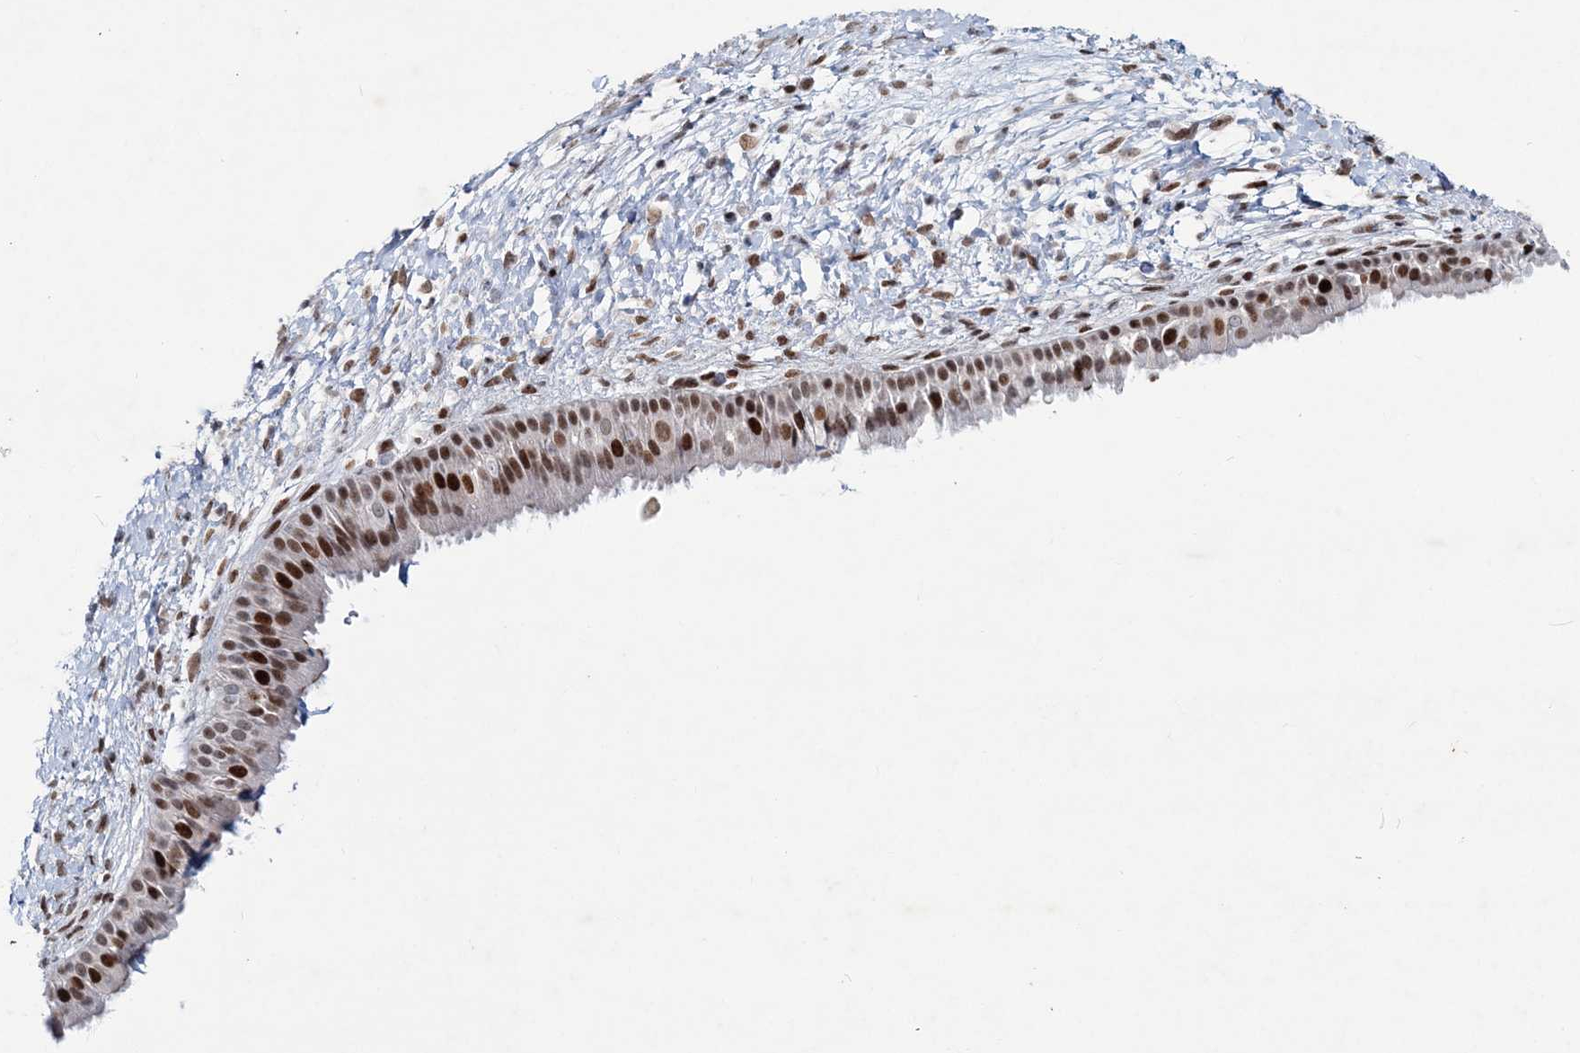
{"staining": {"intensity": "strong", "quantity": ">75%", "location": "nuclear"}, "tissue": "nasopharynx", "cell_type": "Respiratory epithelial cells", "image_type": "normal", "snomed": [{"axis": "morphology", "description": "Normal tissue, NOS"}, {"axis": "topography", "description": "Nasopharynx"}], "caption": "A brown stain highlights strong nuclear positivity of a protein in respiratory epithelial cells of normal human nasopharynx.", "gene": "LRRFIP2", "patient": {"sex": "male", "age": 22}}